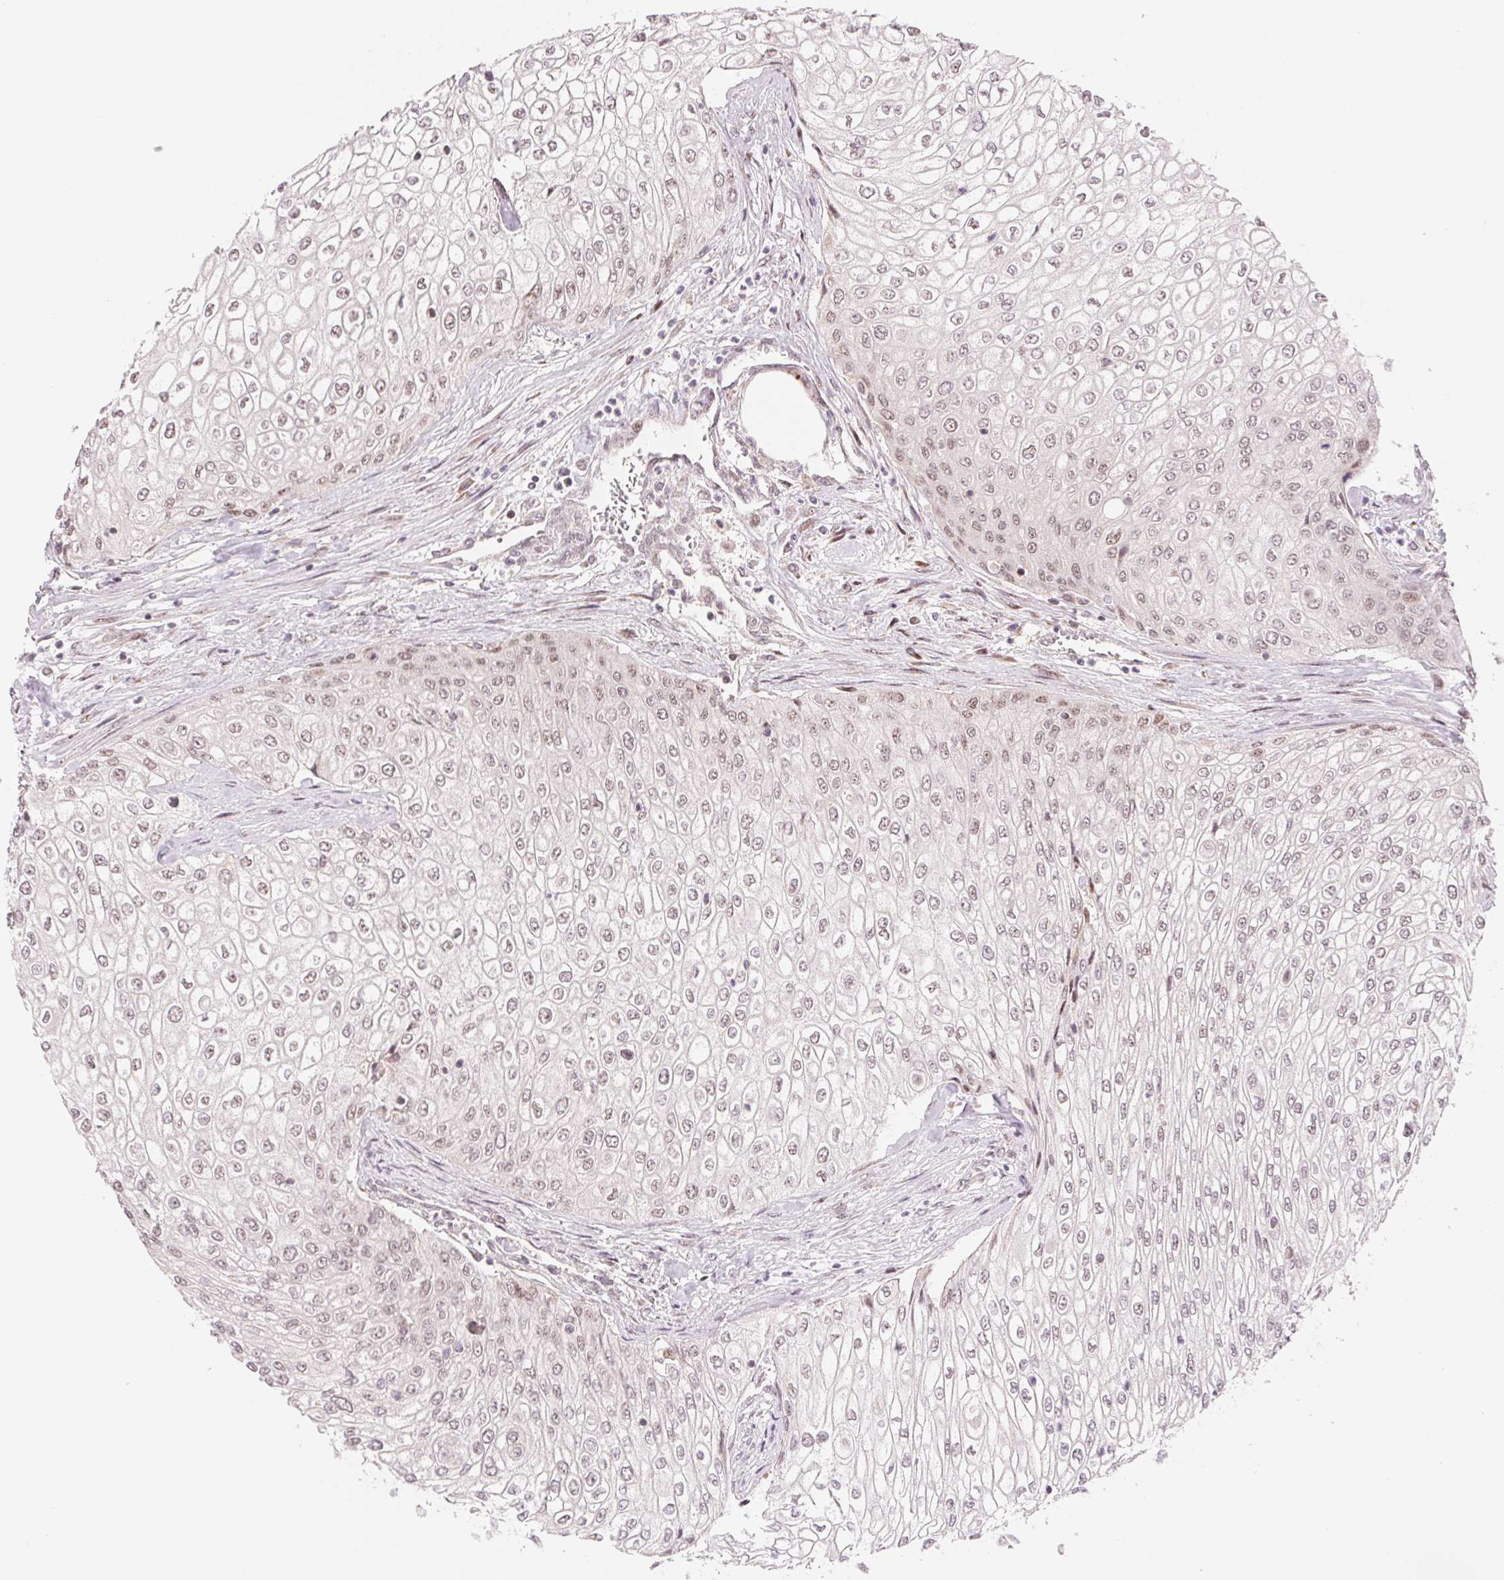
{"staining": {"intensity": "weak", "quantity": "<25%", "location": "nuclear"}, "tissue": "urothelial cancer", "cell_type": "Tumor cells", "image_type": "cancer", "snomed": [{"axis": "morphology", "description": "Urothelial carcinoma, High grade"}, {"axis": "topography", "description": "Urinary bladder"}], "caption": "Tumor cells show no significant protein expression in urothelial cancer.", "gene": "ARHGAP32", "patient": {"sex": "male", "age": 62}}